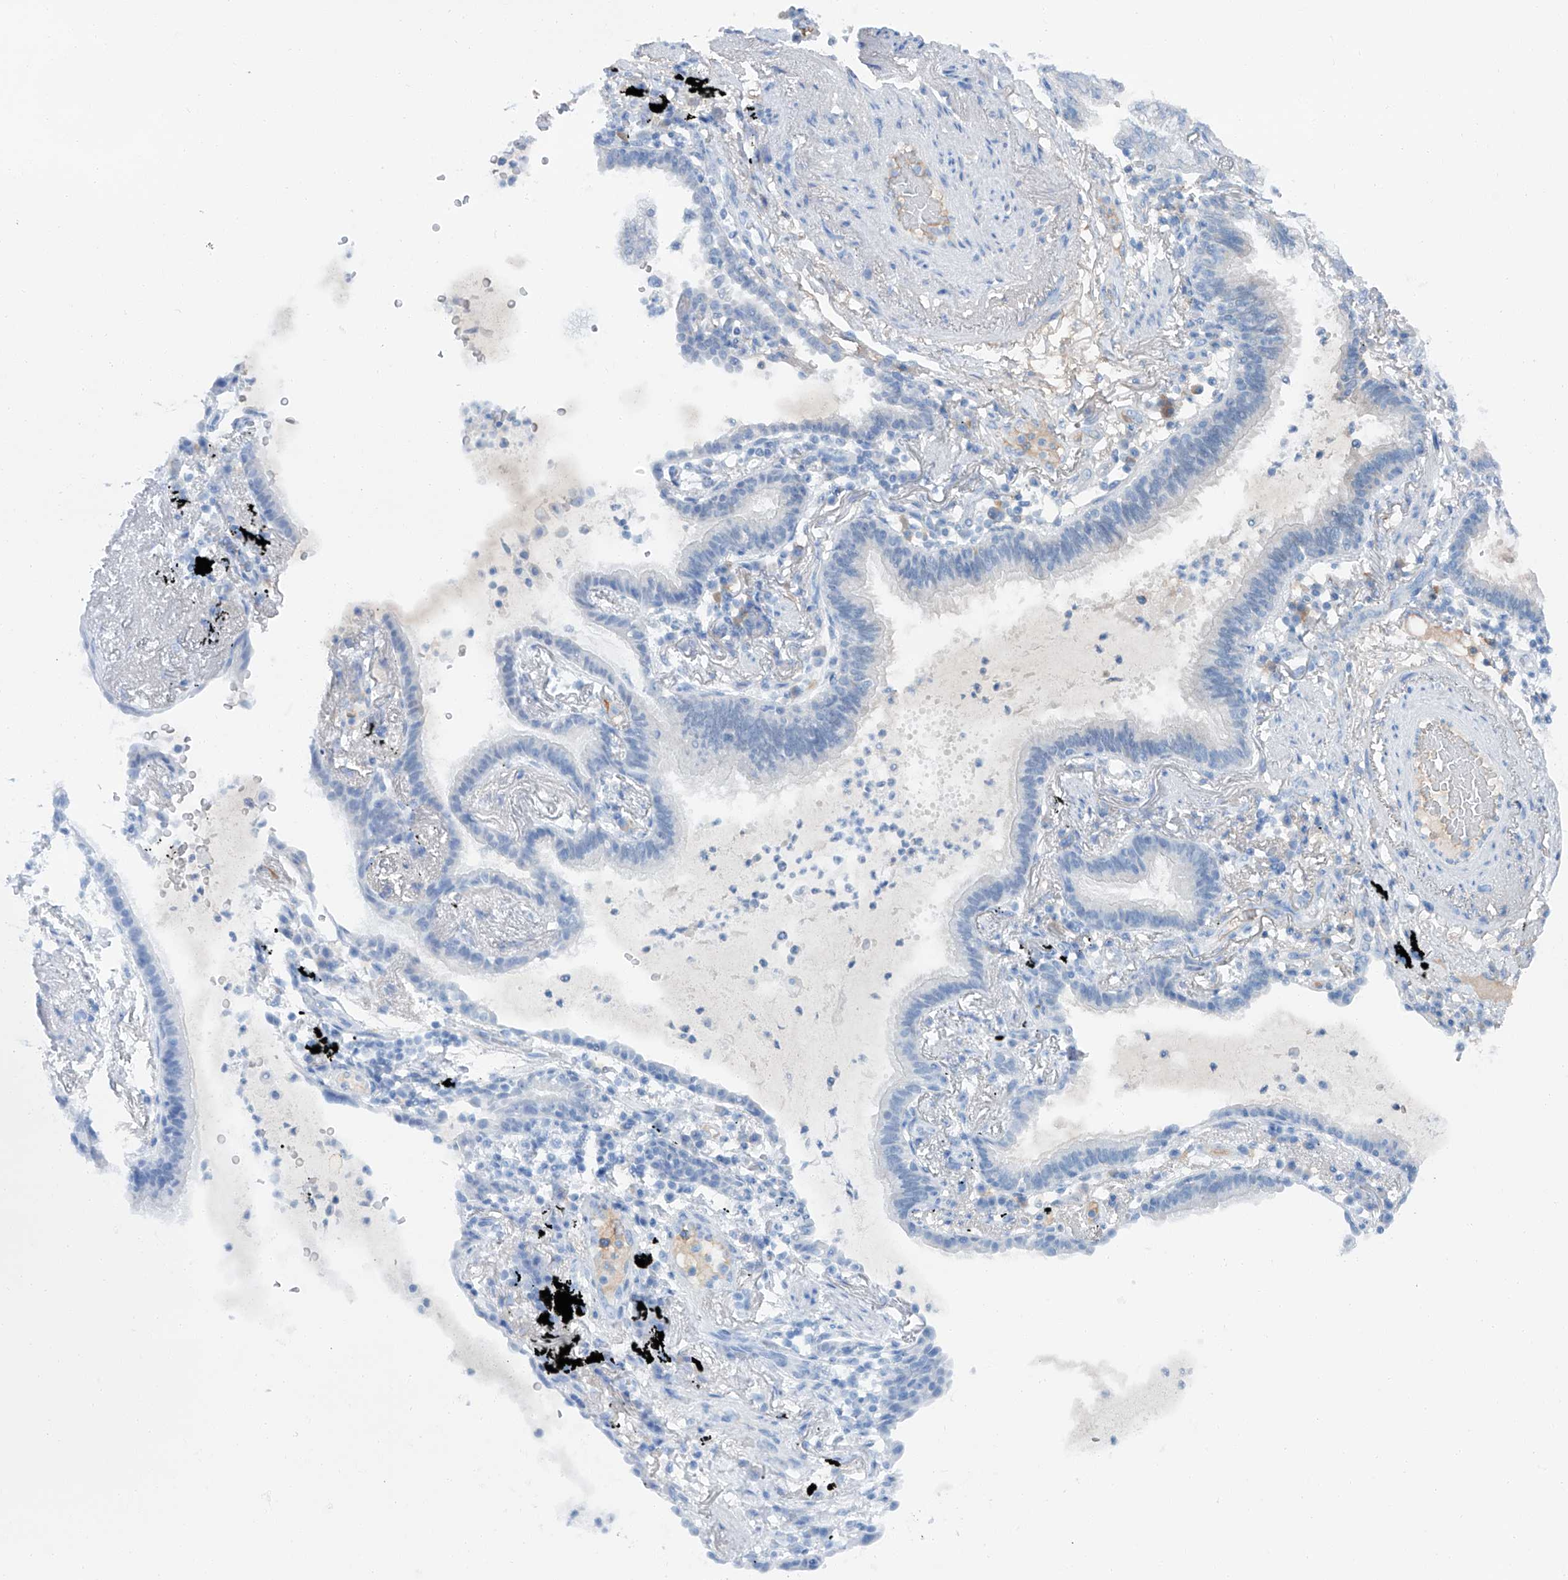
{"staining": {"intensity": "negative", "quantity": "none", "location": "none"}, "tissue": "lung cancer", "cell_type": "Tumor cells", "image_type": "cancer", "snomed": [{"axis": "morphology", "description": "Adenocarcinoma, NOS"}, {"axis": "topography", "description": "Lung"}], "caption": "Micrograph shows no significant protein expression in tumor cells of lung adenocarcinoma.", "gene": "SIX4", "patient": {"sex": "female", "age": 70}}